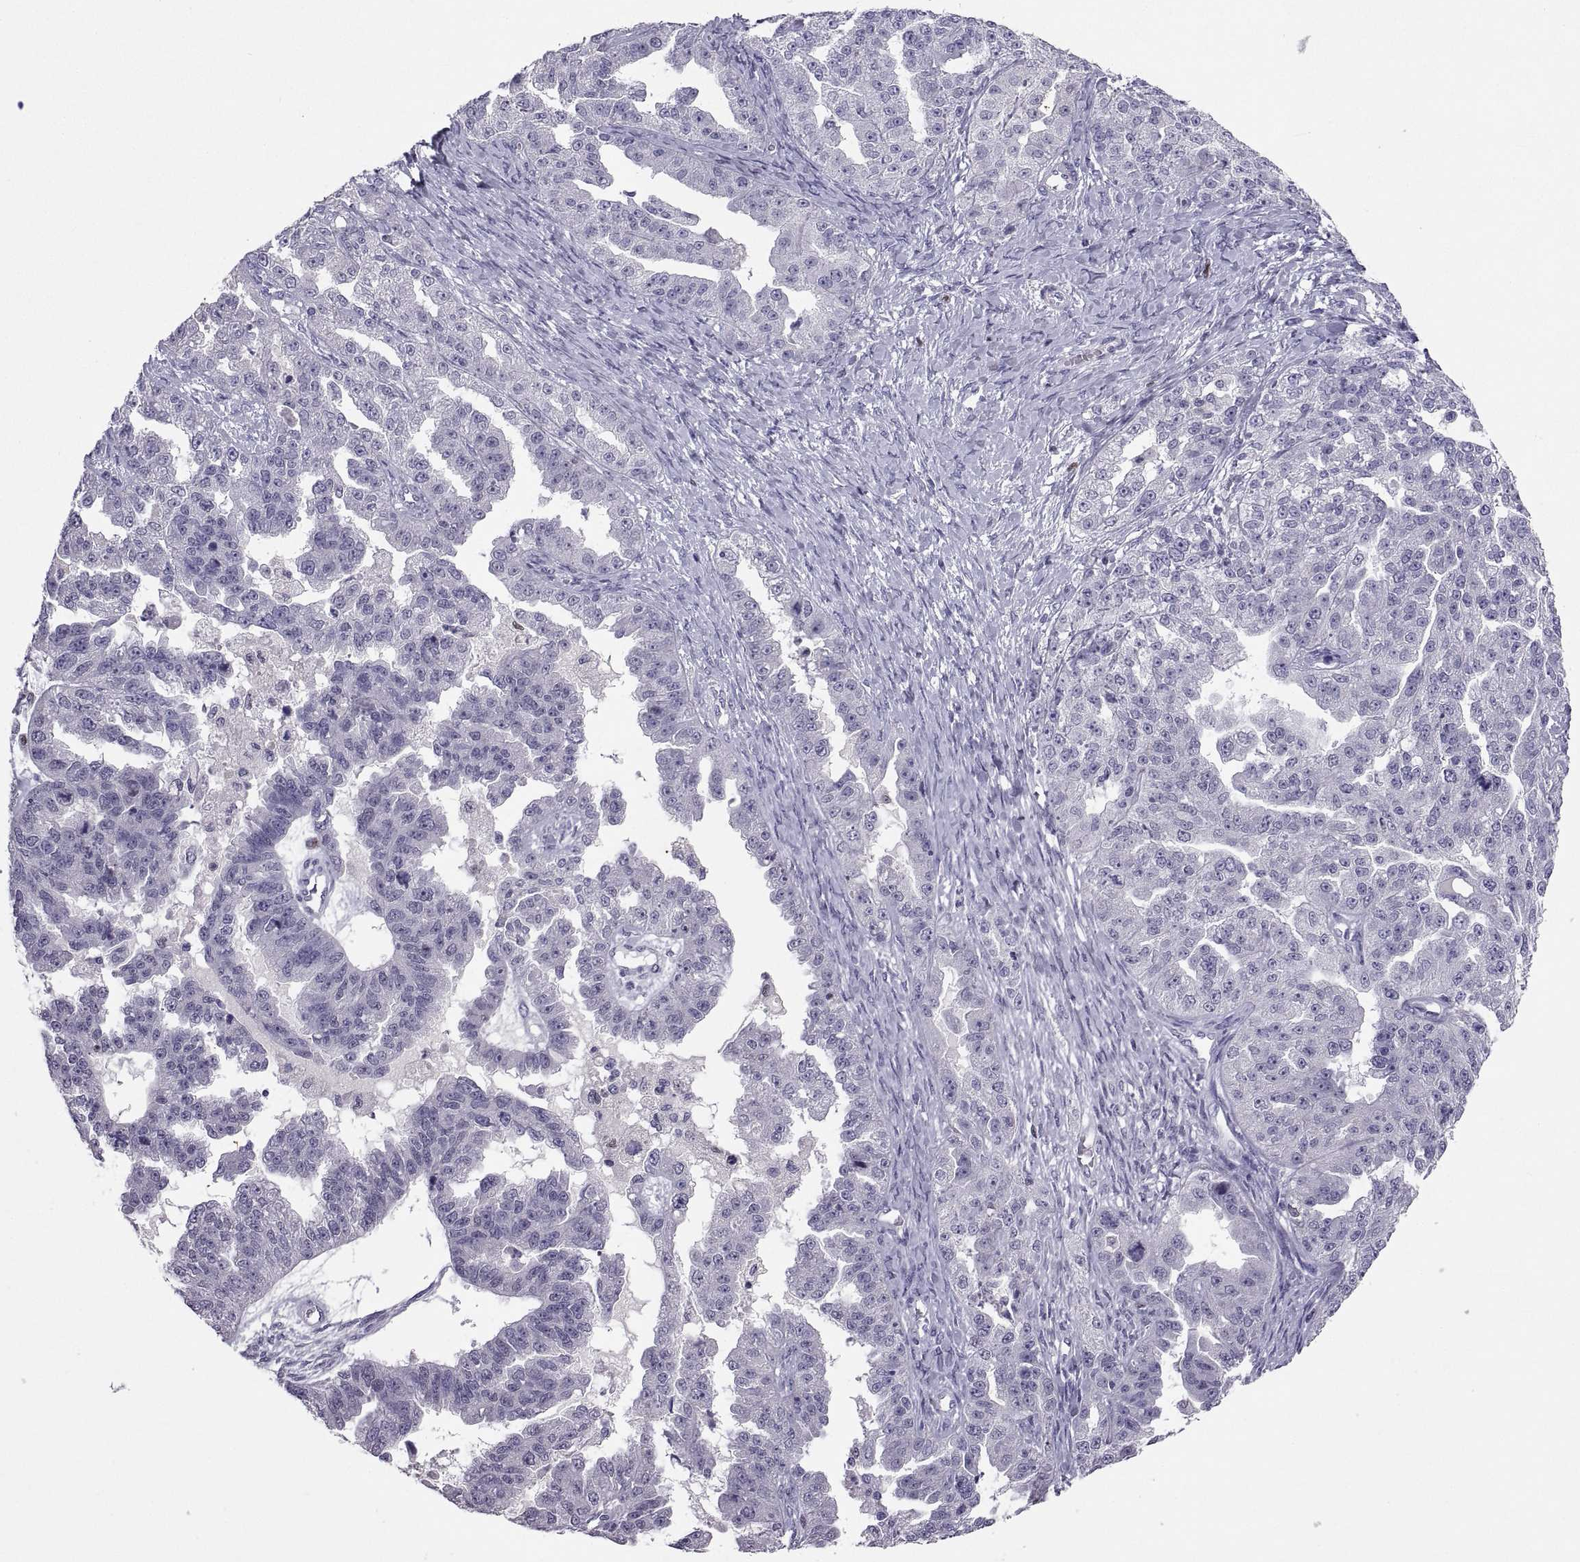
{"staining": {"intensity": "negative", "quantity": "none", "location": "none"}, "tissue": "ovarian cancer", "cell_type": "Tumor cells", "image_type": "cancer", "snomed": [{"axis": "morphology", "description": "Cystadenocarcinoma, serous, NOS"}, {"axis": "topography", "description": "Ovary"}], "caption": "This is a photomicrograph of immunohistochemistry staining of serous cystadenocarcinoma (ovarian), which shows no staining in tumor cells.", "gene": "SOX21", "patient": {"sex": "female", "age": 58}}